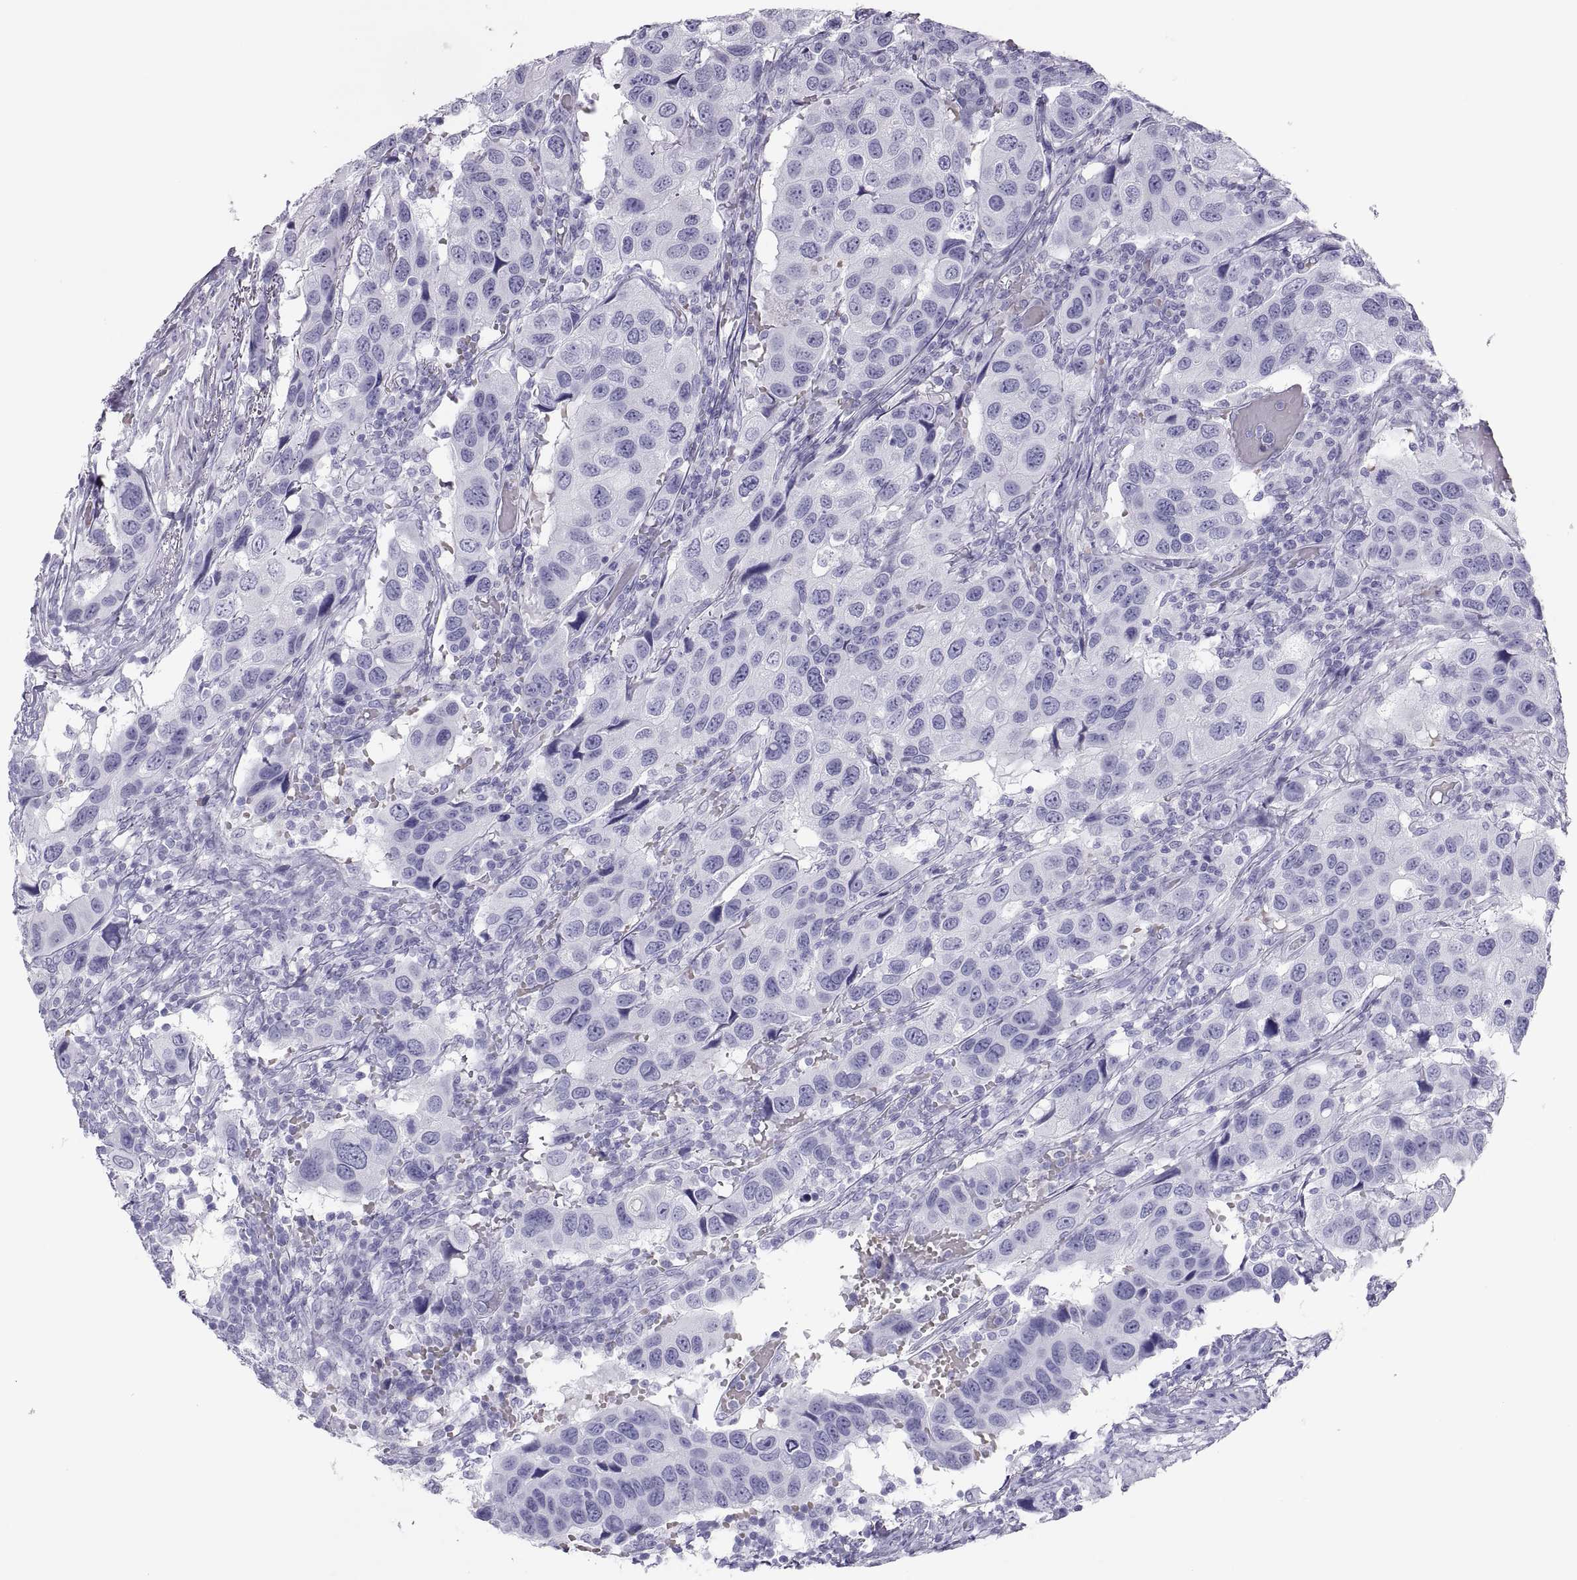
{"staining": {"intensity": "negative", "quantity": "none", "location": "none"}, "tissue": "urothelial cancer", "cell_type": "Tumor cells", "image_type": "cancer", "snomed": [{"axis": "morphology", "description": "Urothelial carcinoma, High grade"}, {"axis": "topography", "description": "Urinary bladder"}], "caption": "Immunohistochemical staining of human urothelial cancer reveals no significant expression in tumor cells. (DAB (3,3'-diaminobenzidine) immunohistochemistry visualized using brightfield microscopy, high magnification).", "gene": "SEMG1", "patient": {"sex": "male", "age": 79}}